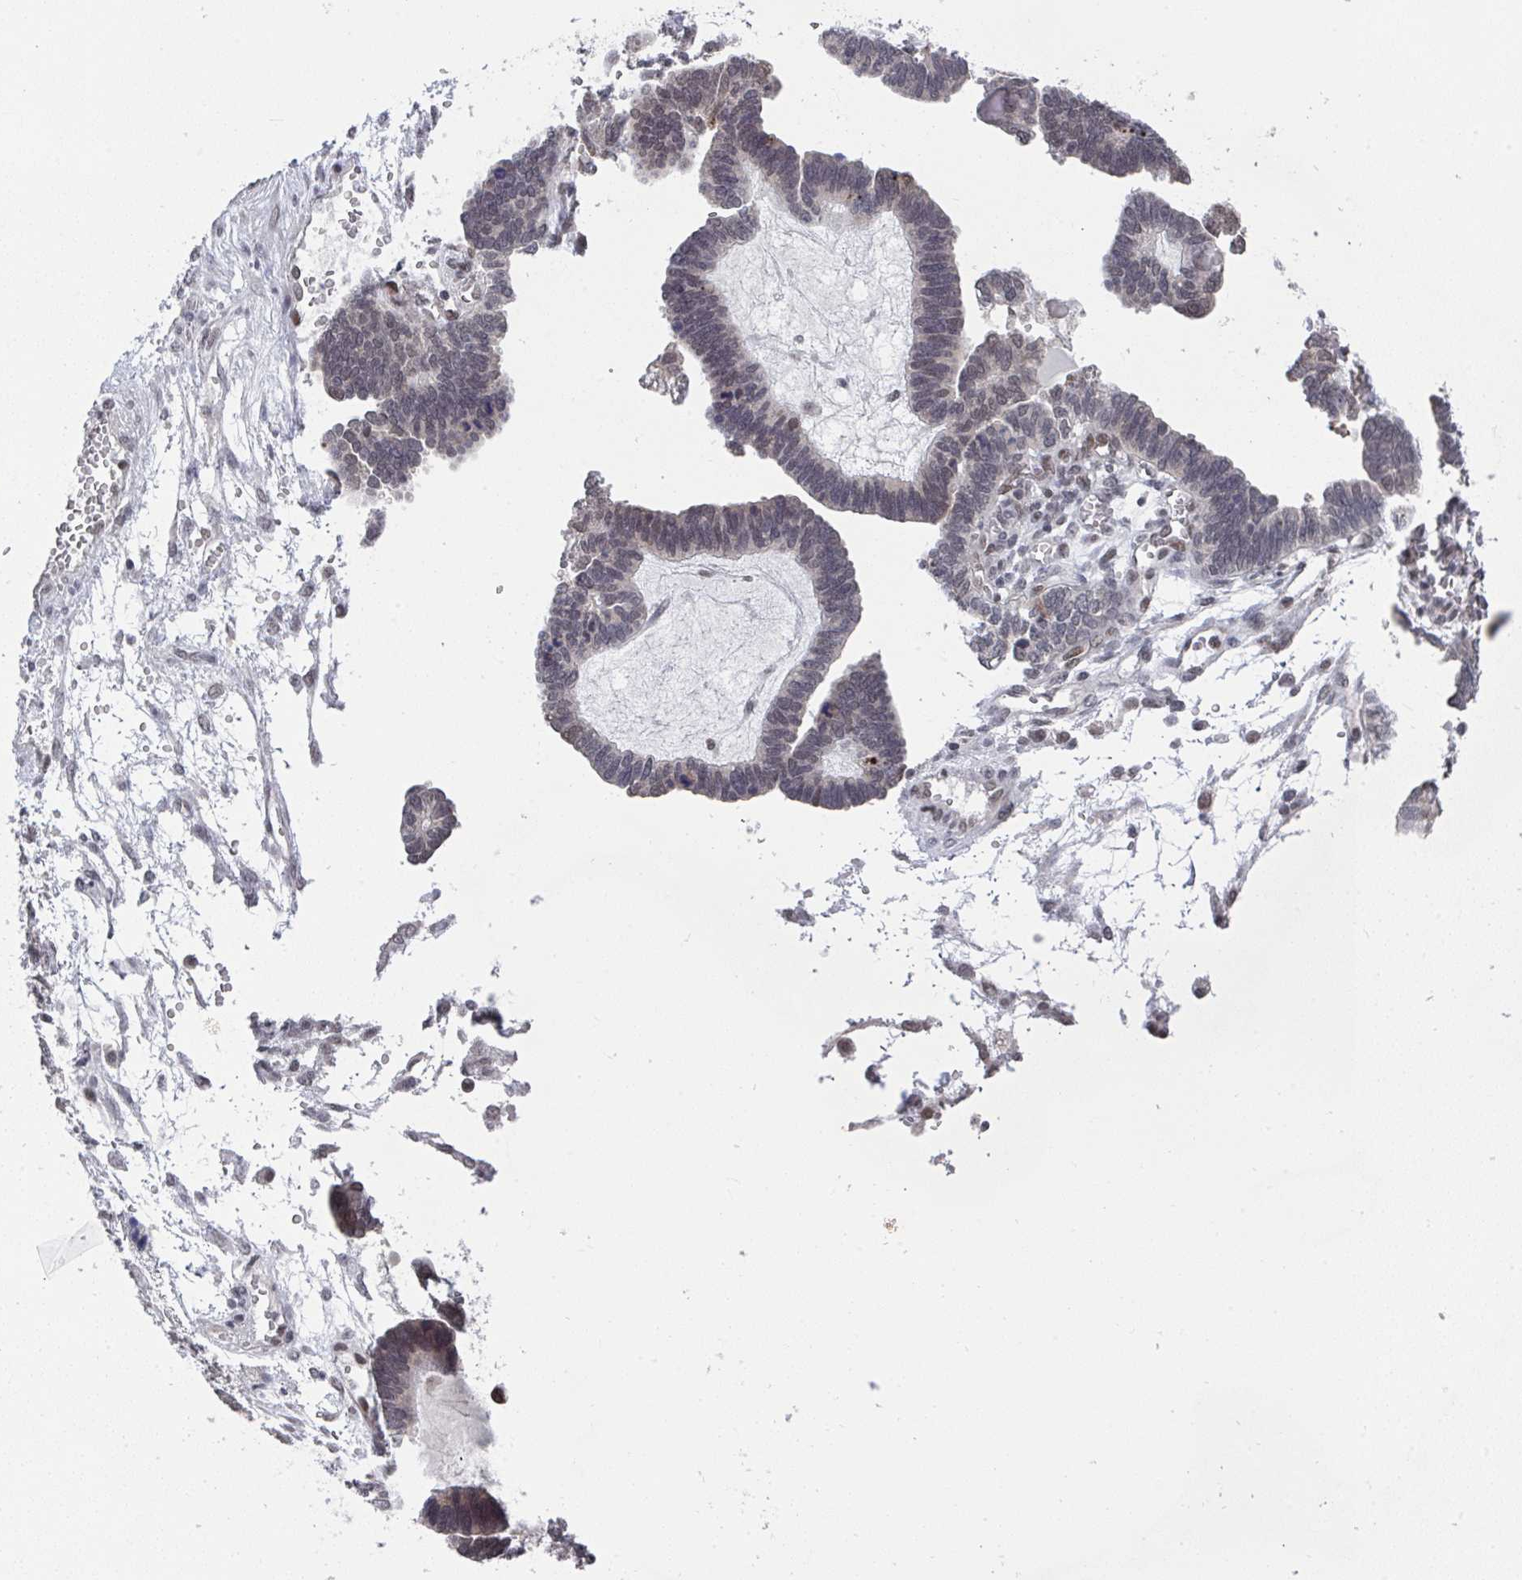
{"staining": {"intensity": "weak", "quantity": "<25%", "location": "nuclear"}, "tissue": "ovarian cancer", "cell_type": "Tumor cells", "image_type": "cancer", "snomed": [{"axis": "morphology", "description": "Cystadenocarcinoma, serous, NOS"}, {"axis": "topography", "description": "Ovary"}], "caption": "Immunohistochemistry (IHC) of serous cystadenocarcinoma (ovarian) exhibits no positivity in tumor cells.", "gene": "JMJD1C", "patient": {"sex": "female", "age": 51}}